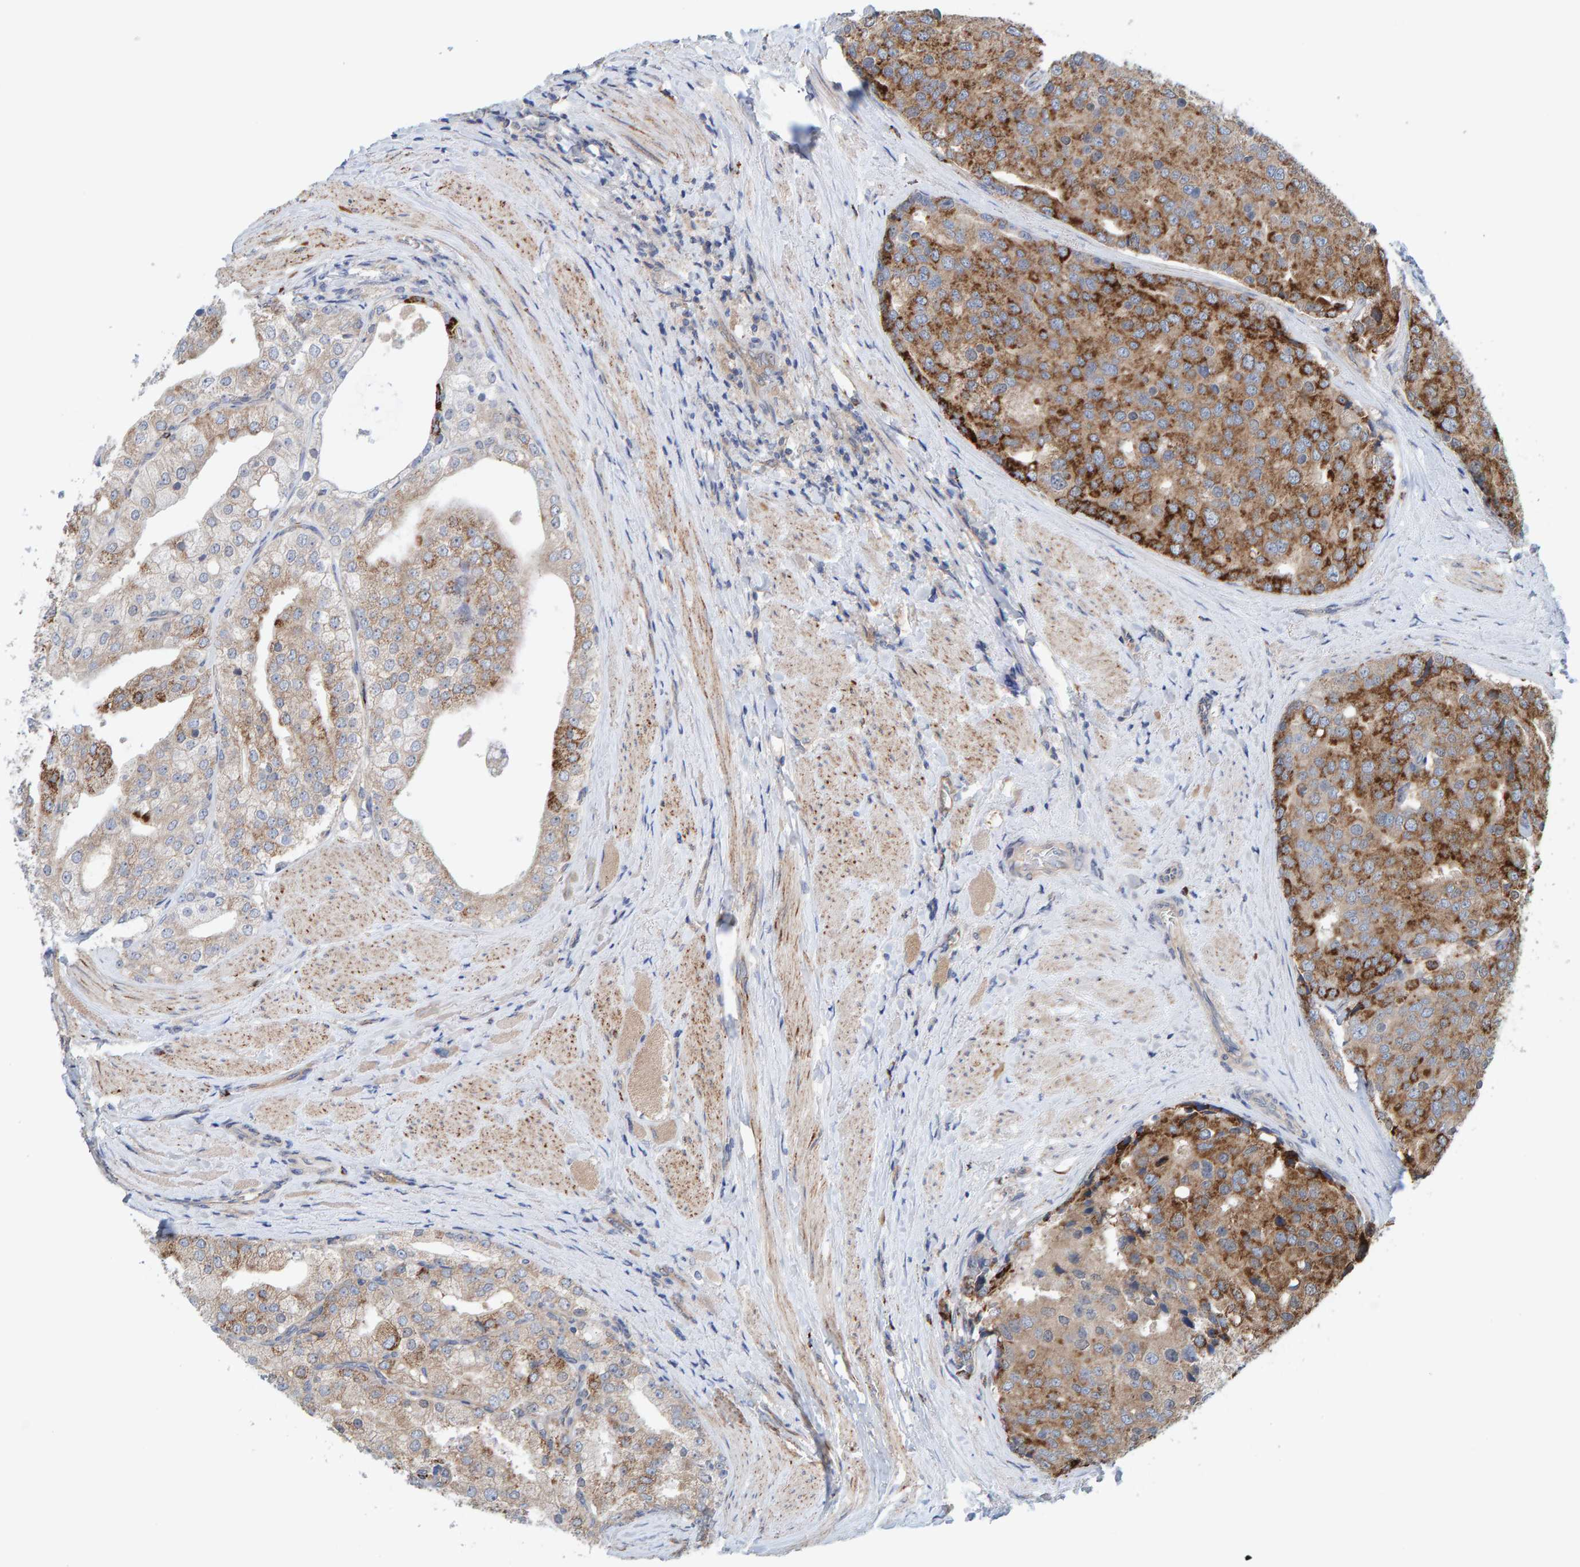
{"staining": {"intensity": "moderate", "quantity": ">75%", "location": "cytoplasmic/membranous"}, "tissue": "prostate cancer", "cell_type": "Tumor cells", "image_type": "cancer", "snomed": [{"axis": "morphology", "description": "Adenocarcinoma, High grade"}, {"axis": "topography", "description": "Prostate"}], "caption": "This image shows immunohistochemistry staining of human prostate cancer (high-grade adenocarcinoma), with medium moderate cytoplasmic/membranous expression in about >75% of tumor cells.", "gene": "LRSAM1", "patient": {"sex": "male", "age": 50}}